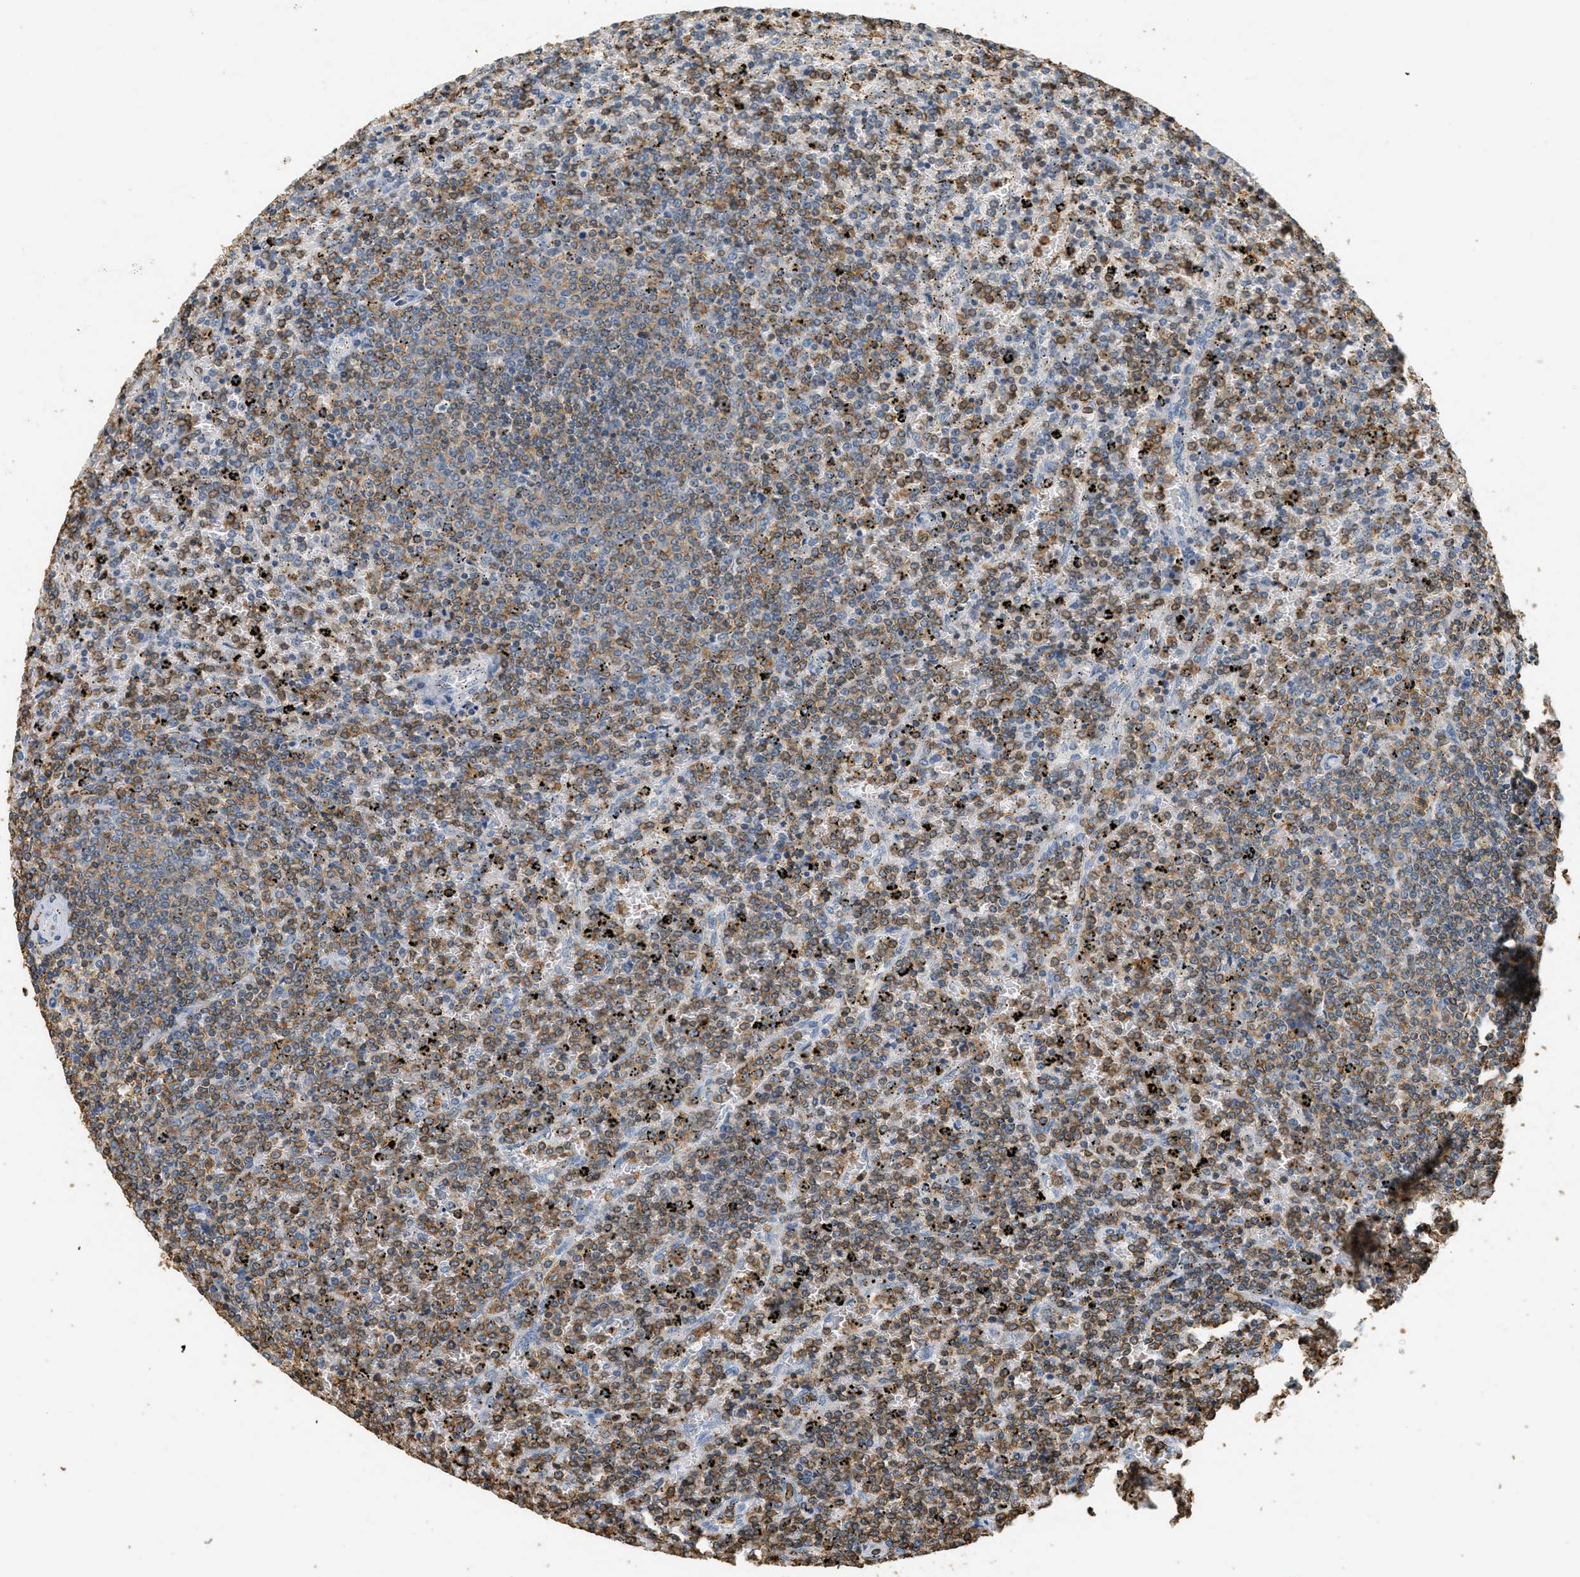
{"staining": {"intensity": "moderate", "quantity": ">75%", "location": "cytoplasmic/membranous"}, "tissue": "lymphoma", "cell_type": "Tumor cells", "image_type": "cancer", "snomed": [{"axis": "morphology", "description": "Malignant lymphoma, non-Hodgkin's type, Low grade"}, {"axis": "topography", "description": "Spleen"}], "caption": "Immunohistochemical staining of human malignant lymphoma, non-Hodgkin's type (low-grade) shows medium levels of moderate cytoplasmic/membranous expression in about >75% of tumor cells.", "gene": "LSP1", "patient": {"sex": "female", "age": 77}}